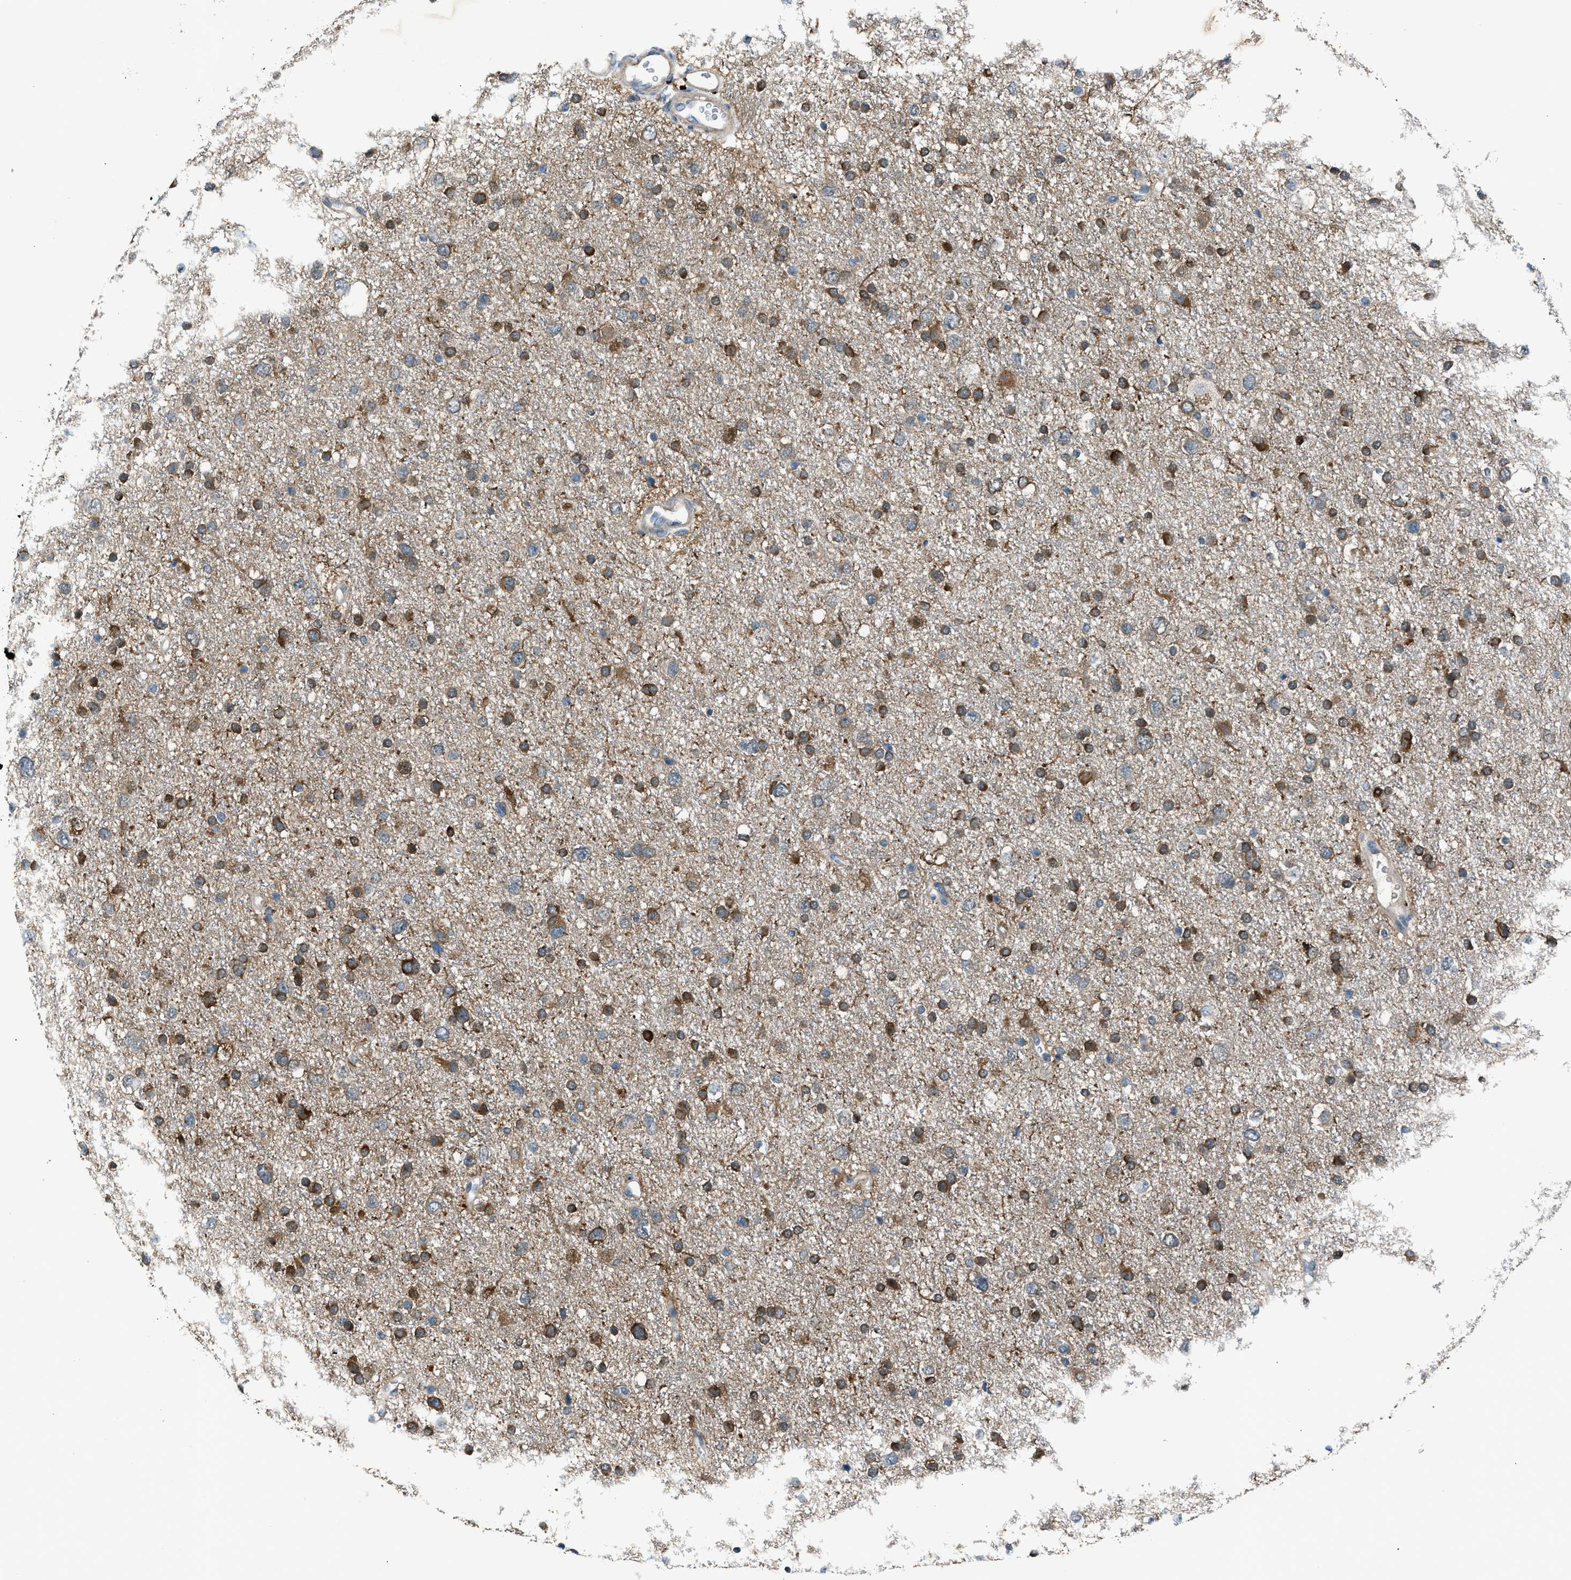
{"staining": {"intensity": "moderate", "quantity": "25%-75%", "location": "cytoplasmic/membranous"}, "tissue": "glioma", "cell_type": "Tumor cells", "image_type": "cancer", "snomed": [{"axis": "morphology", "description": "Glioma, malignant, Low grade"}, {"axis": "topography", "description": "Brain"}], "caption": "Glioma stained with immunohistochemistry demonstrates moderate cytoplasmic/membranous expression in about 25%-75% of tumor cells.", "gene": "LMLN", "patient": {"sex": "female", "age": 37}}